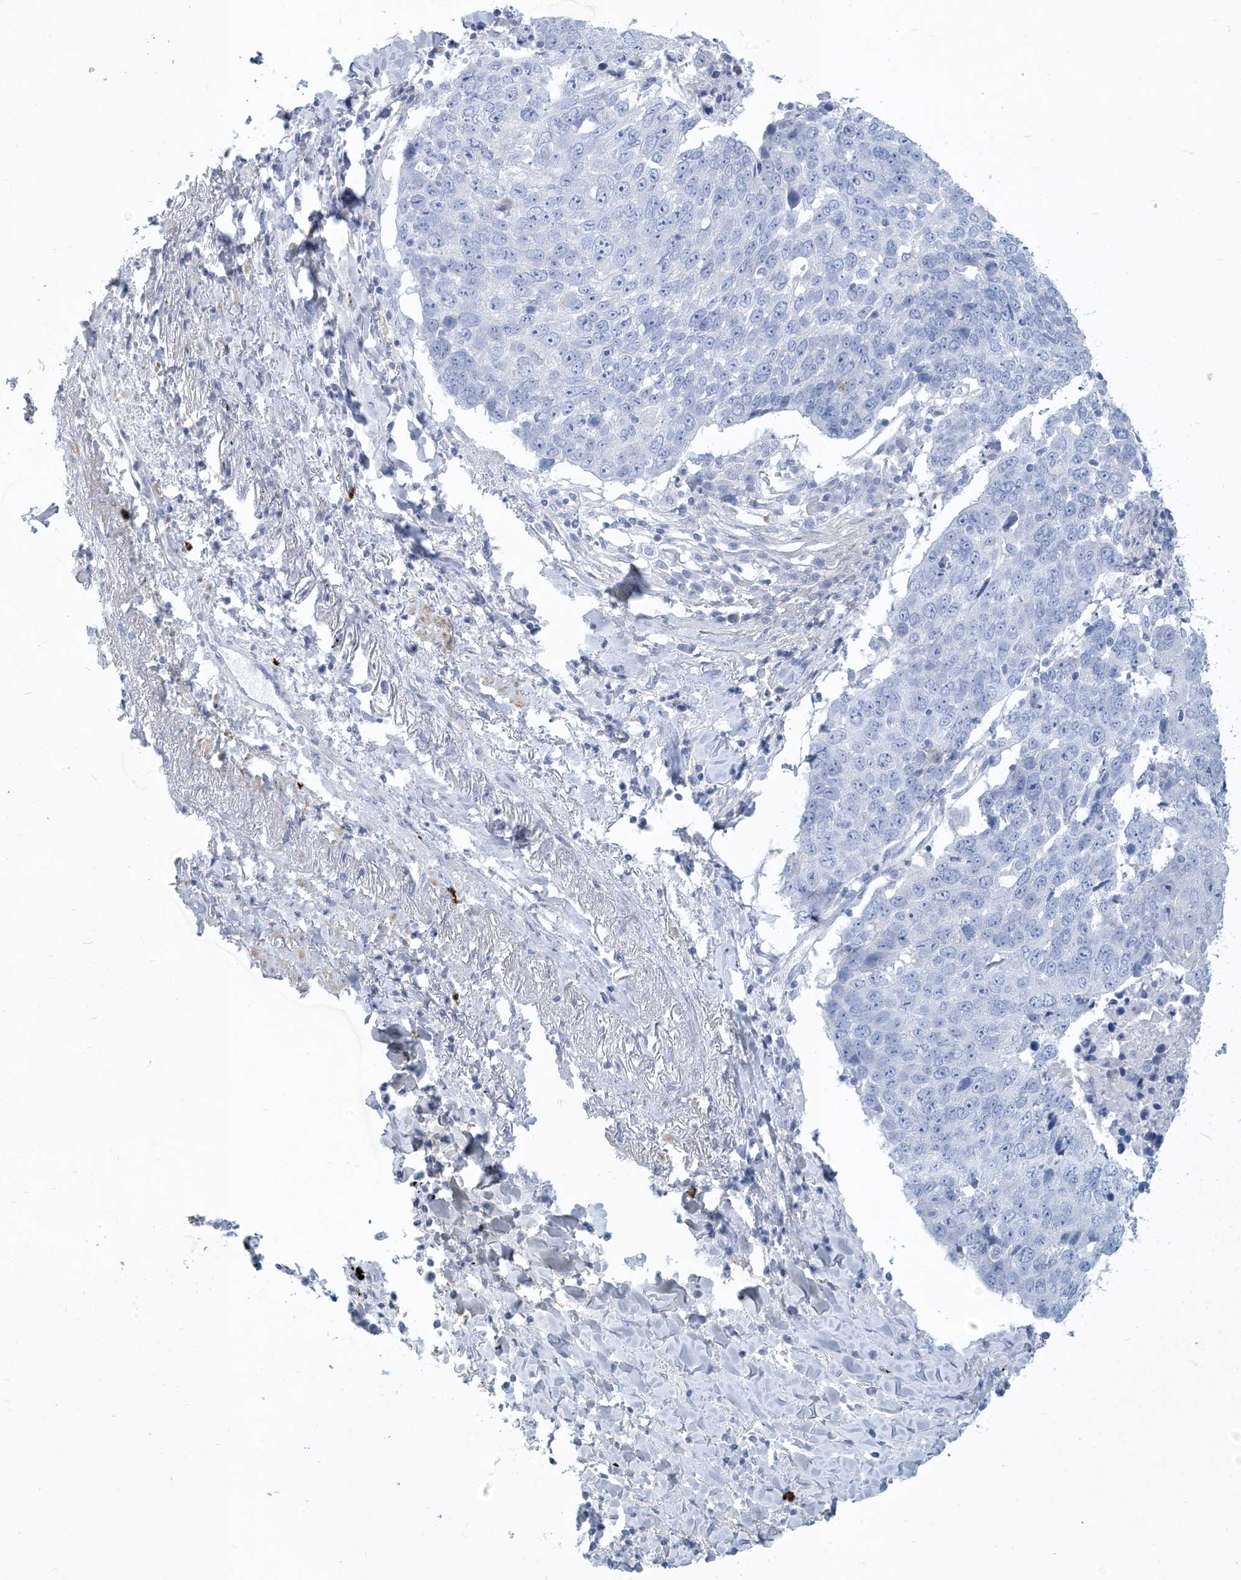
{"staining": {"intensity": "negative", "quantity": "none", "location": "none"}, "tissue": "lung cancer", "cell_type": "Tumor cells", "image_type": "cancer", "snomed": [{"axis": "morphology", "description": "Squamous cell carcinoma, NOS"}, {"axis": "topography", "description": "Lung"}], "caption": "Protein analysis of squamous cell carcinoma (lung) displays no significant positivity in tumor cells. The staining is performed using DAB brown chromogen with nuclei counter-stained in using hematoxylin.", "gene": "MOXD1", "patient": {"sex": "male", "age": 66}}